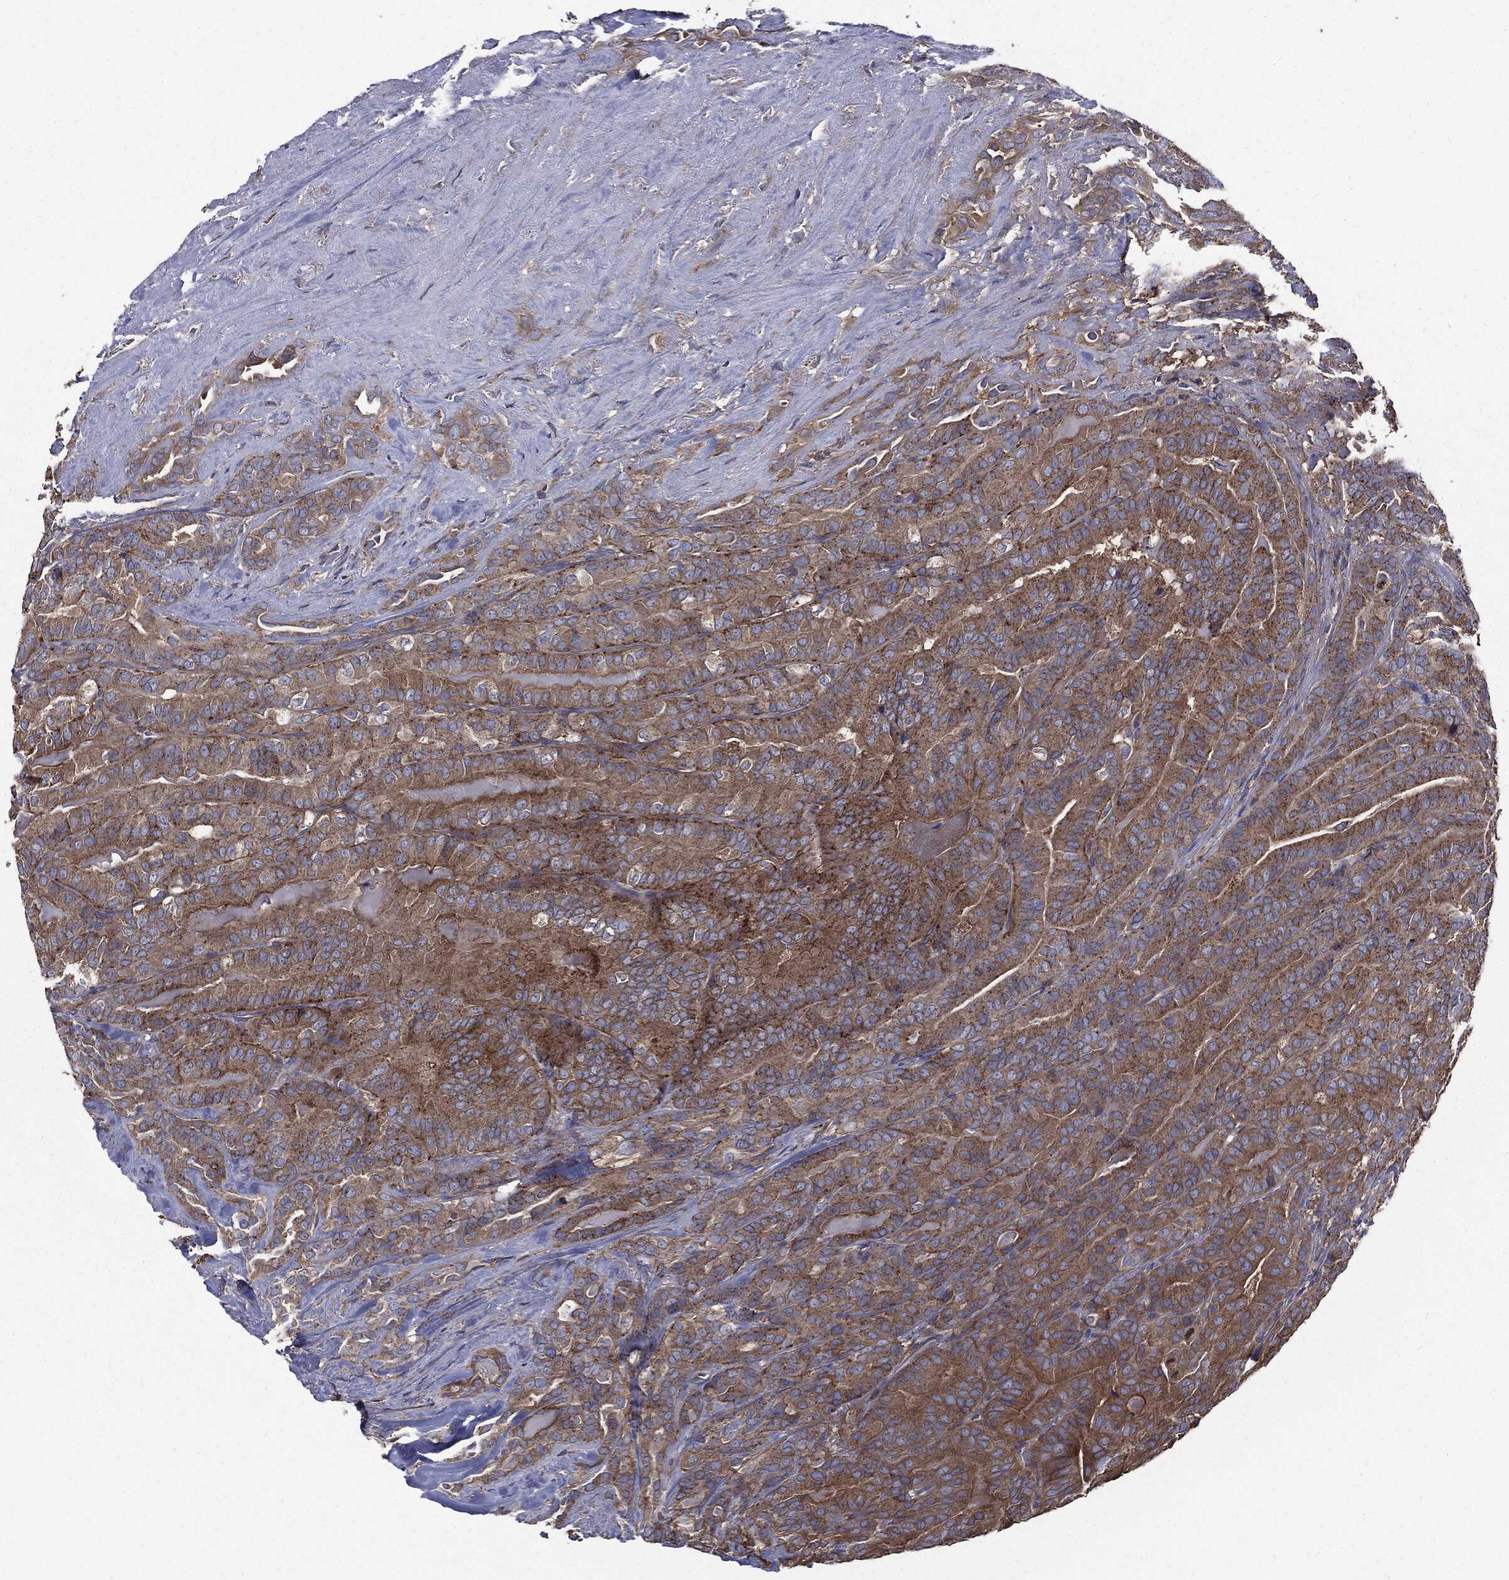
{"staining": {"intensity": "strong", "quantity": "25%-75%", "location": "cytoplasmic/membranous"}, "tissue": "thyroid cancer", "cell_type": "Tumor cells", "image_type": "cancer", "snomed": [{"axis": "morphology", "description": "Papillary adenocarcinoma, NOS"}, {"axis": "topography", "description": "Thyroid gland"}], "caption": "Immunohistochemical staining of thyroid papillary adenocarcinoma reveals high levels of strong cytoplasmic/membranous staining in about 25%-75% of tumor cells. (brown staining indicates protein expression, while blue staining denotes nuclei).", "gene": "PDCD6IP", "patient": {"sex": "male", "age": 61}}